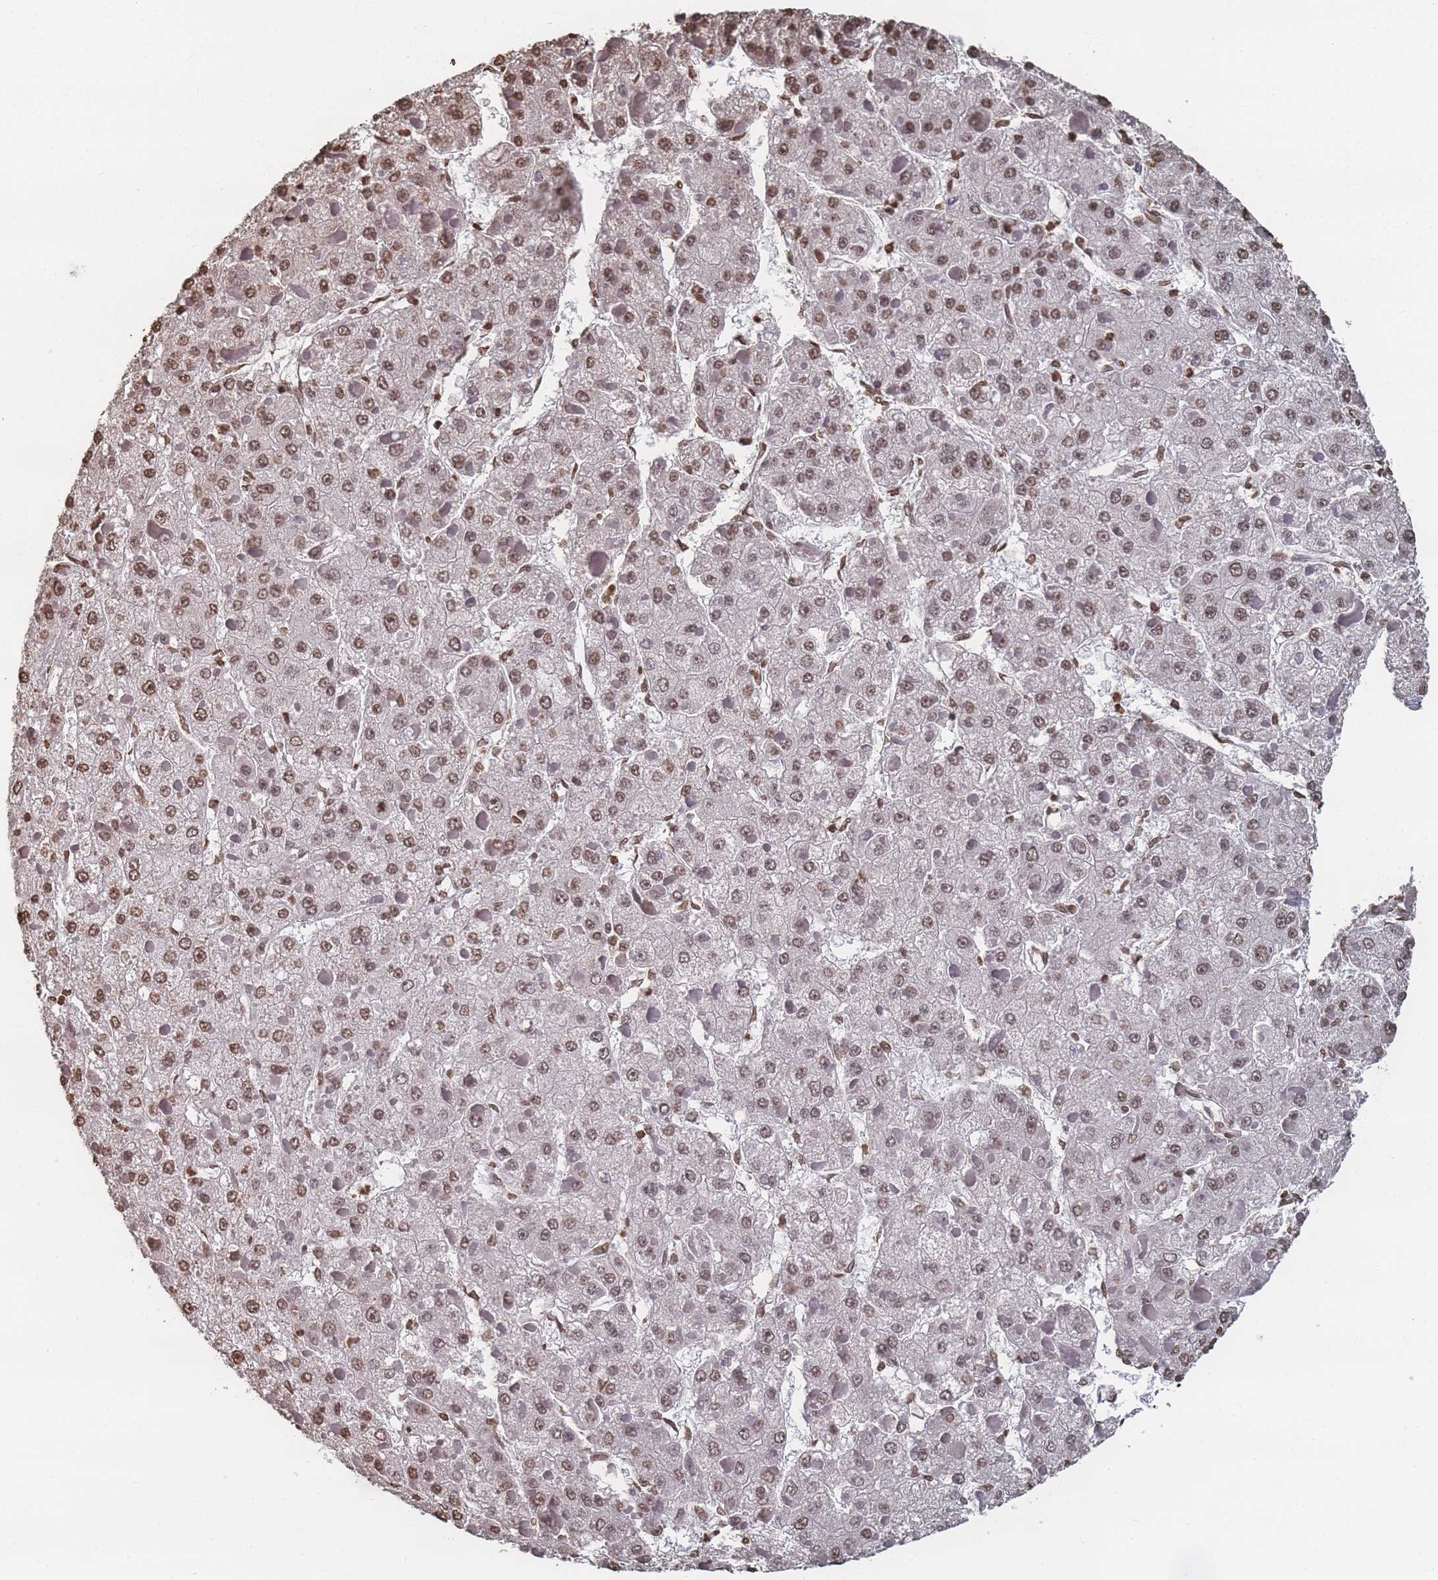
{"staining": {"intensity": "moderate", "quantity": ">75%", "location": "nuclear"}, "tissue": "liver cancer", "cell_type": "Tumor cells", "image_type": "cancer", "snomed": [{"axis": "morphology", "description": "Carcinoma, Hepatocellular, NOS"}, {"axis": "topography", "description": "Liver"}], "caption": "Protein expression analysis of human hepatocellular carcinoma (liver) reveals moderate nuclear positivity in approximately >75% of tumor cells. The staining was performed using DAB, with brown indicating positive protein expression. Nuclei are stained blue with hematoxylin.", "gene": "PLEKHG5", "patient": {"sex": "female", "age": 73}}